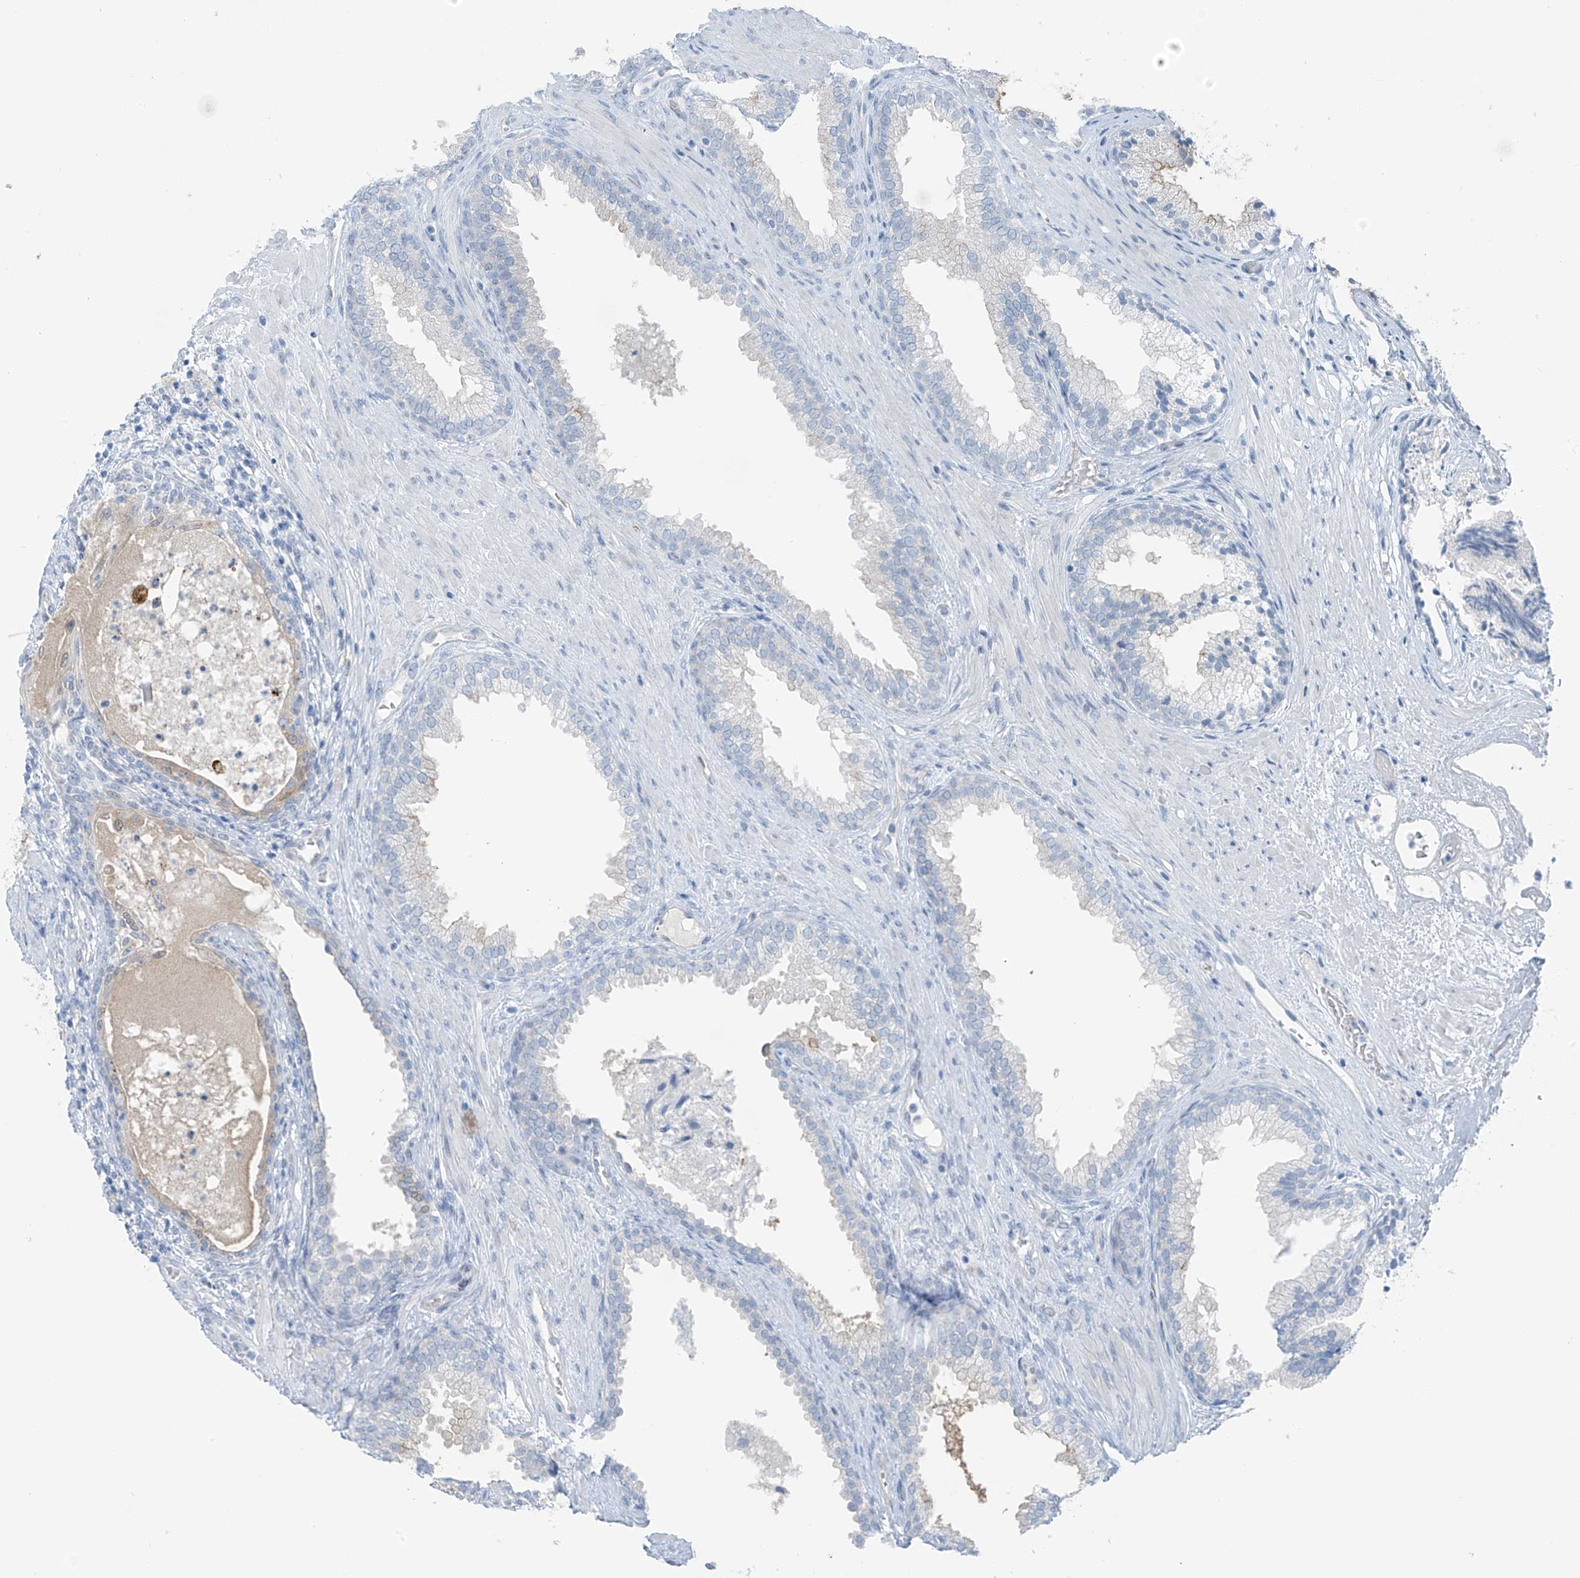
{"staining": {"intensity": "moderate", "quantity": "25%-75%", "location": "cytoplasmic/membranous"}, "tissue": "prostate", "cell_type": "Glandular cells", "image_type": "normal", "snomed": [{"axis": "morphology", "description": "Normal tissue, NOS"}, {"axis": "topography", "description": "Prostate"}], "caption": "The photomicrograph demonstrates immunohistochemical staining of normal prostate. There is moderate cytoplasmic/membranous positivity is present in approximately 25%-75% of glandular cells. The staining was performed using DAB (3,3'-diaminobenzidine) to visualize the protein expression in brown, while the nuclei were stained in blue with hematoxylin (Magnification: 20x).", "gene": "ZNF793", "patient": {"sex": "male", "age": 76}}